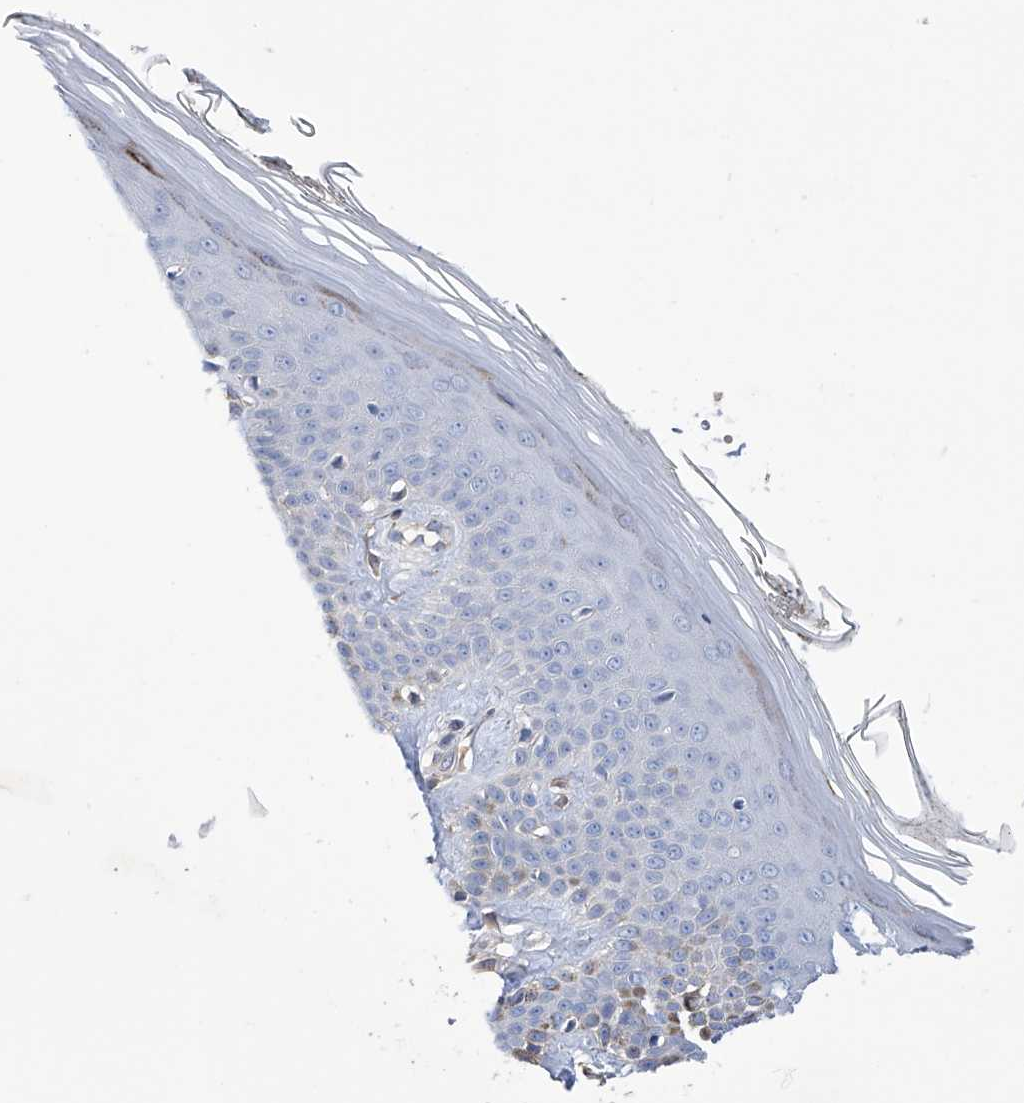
{"staining": {"intensity": "negative", "quantity": "none", "location": "none"}, "tissue": "skin", "cell_type": "Fibroblasts", "image_type": "normal", "snomed": [{"axis": "morphology", "description": "Normal tissue, NOS"}, {"axis": "topography", "description": "Skin"}], "caption": "Fibroblasts show no significant protein positivity in unremarkable skin. (DAB (3,3'-diaminobenzidine) immunohistochemistry (IHC), high magnification).", "gene": "PGM3", "patient": {"sex": "female", "age": 64}}